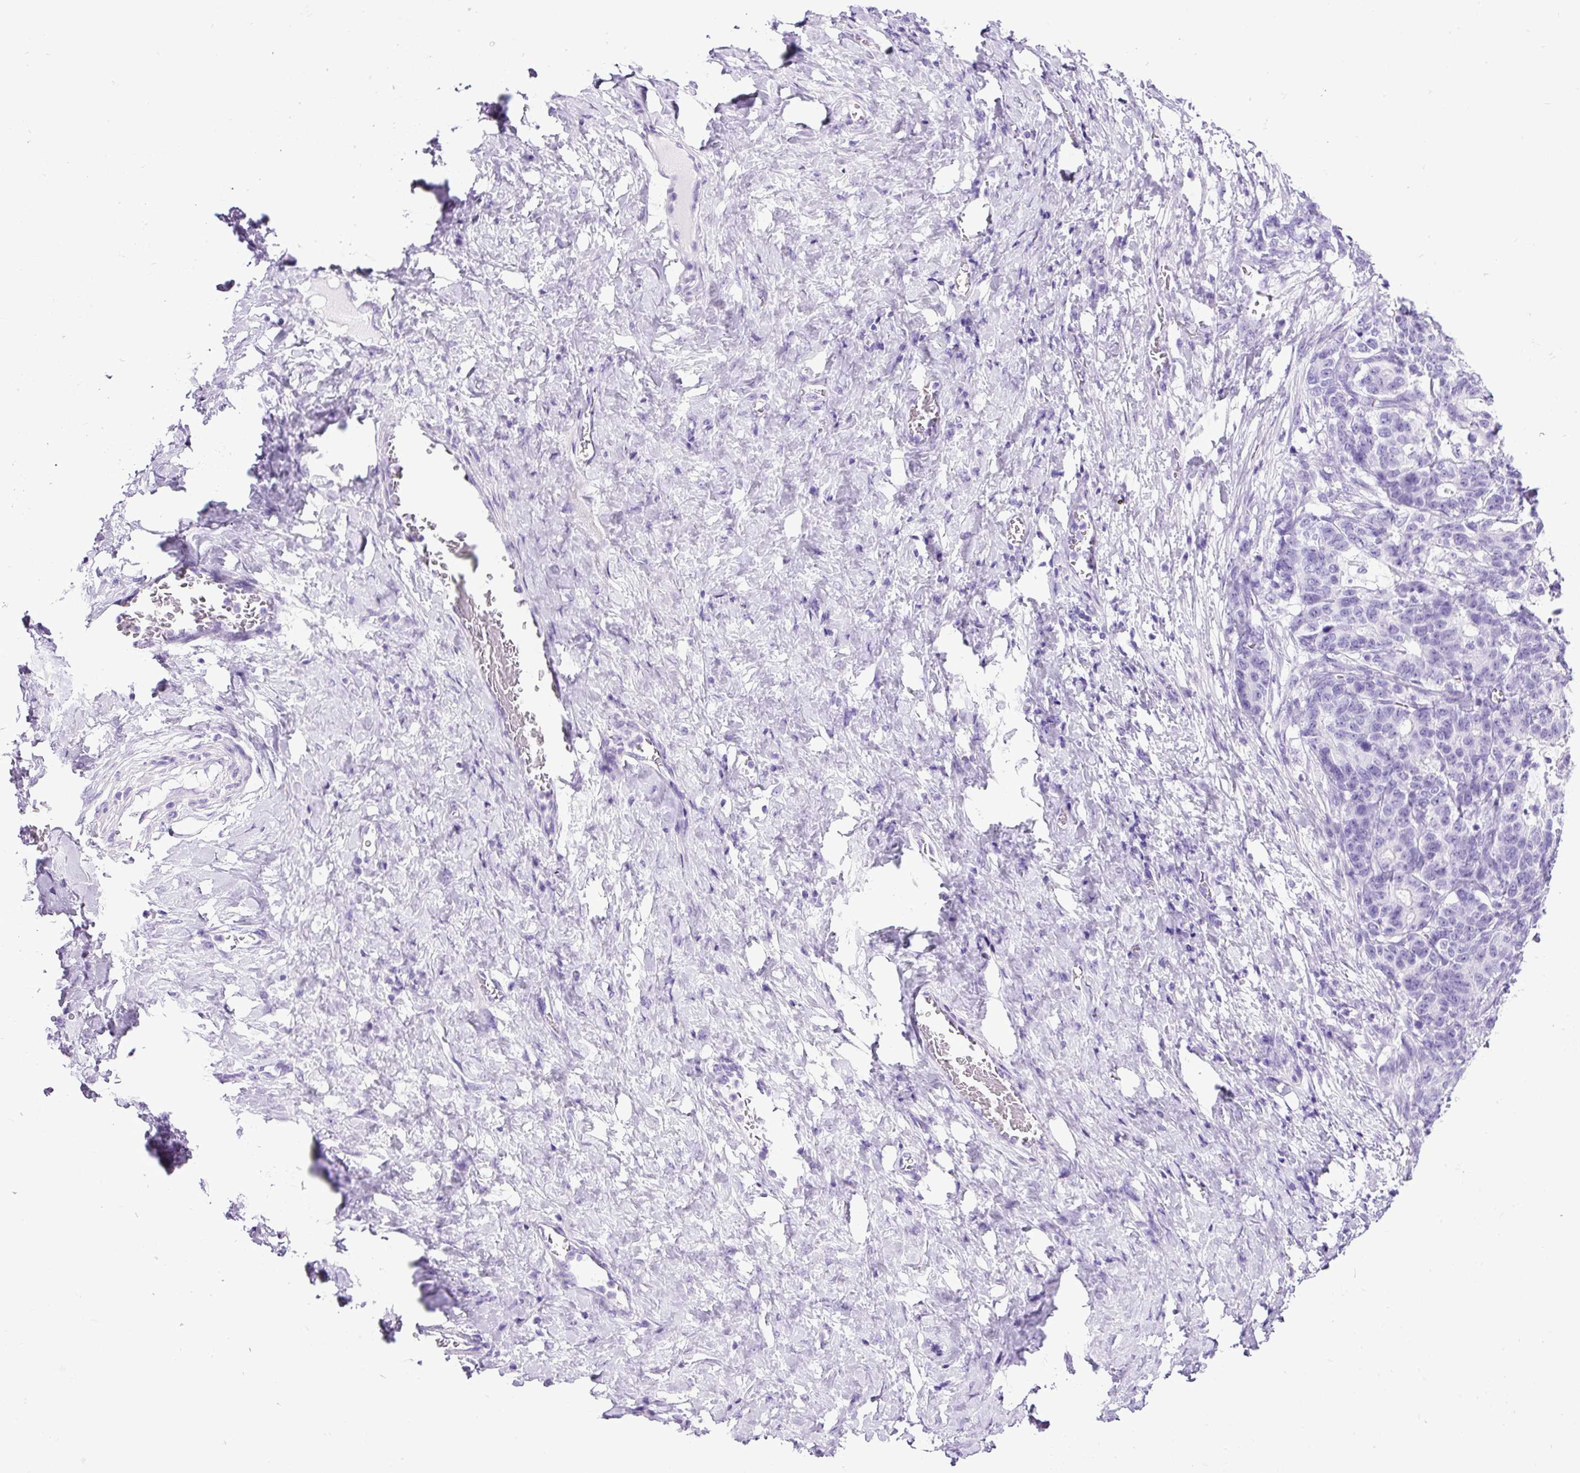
{"staining": {"intensity": "negative", "quantity": "none", "location": "none"}, "tissue": "stomach cancer", "cell_type": "Tumor cells", "image_type": "cancer", "snomed": [{"axis": "morphology", "description": "Normal tissue, NOS"}, {"axis": "morphology", "description": "Adenocarcinoma, NOS"}, {"axis": "topography", "description": "Stomach"}], "caption": "Histopathology image shows no protein positivity in tumor cells of stomach cancer tissue. The staining is performed using DAB brown chromogen with nuclei counter-stained in using hematoxylin.", "gene": "CEL", "patient": {"sex": "female", "age": 64}}